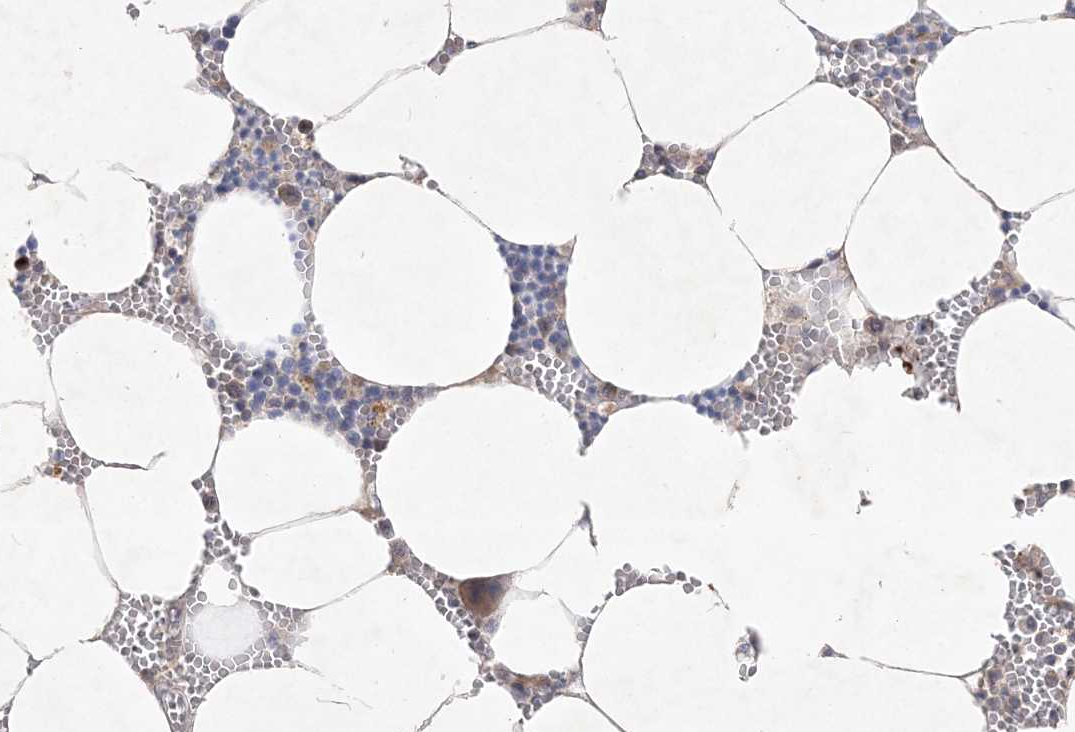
{"staining": {"intensity": "moderate", "quantity": "<25%", "location": "cytoplasmic/membranous"}, "tissue": "bone marrow", "cell_type": "Hematopoietic cells", "image_type": "normal", "snomed": [{"axis": "morphology", "description": "Normal tissue, NOS"}, {"axis": "topography", "description": "Bone marrow"}], "caption": "DAB immunohistochemical staining of unremarkable bone marrow shows moderate cytoplasmic/membranous protein expression in approximately <25% of hematopoietic cells. The staining was performed using DAB, with brown indicating positive protein expression. Nuclei are stained blue with hematoxylin.", "gene": "CLNK", "patient": {"sex": "male", "age": 70}}